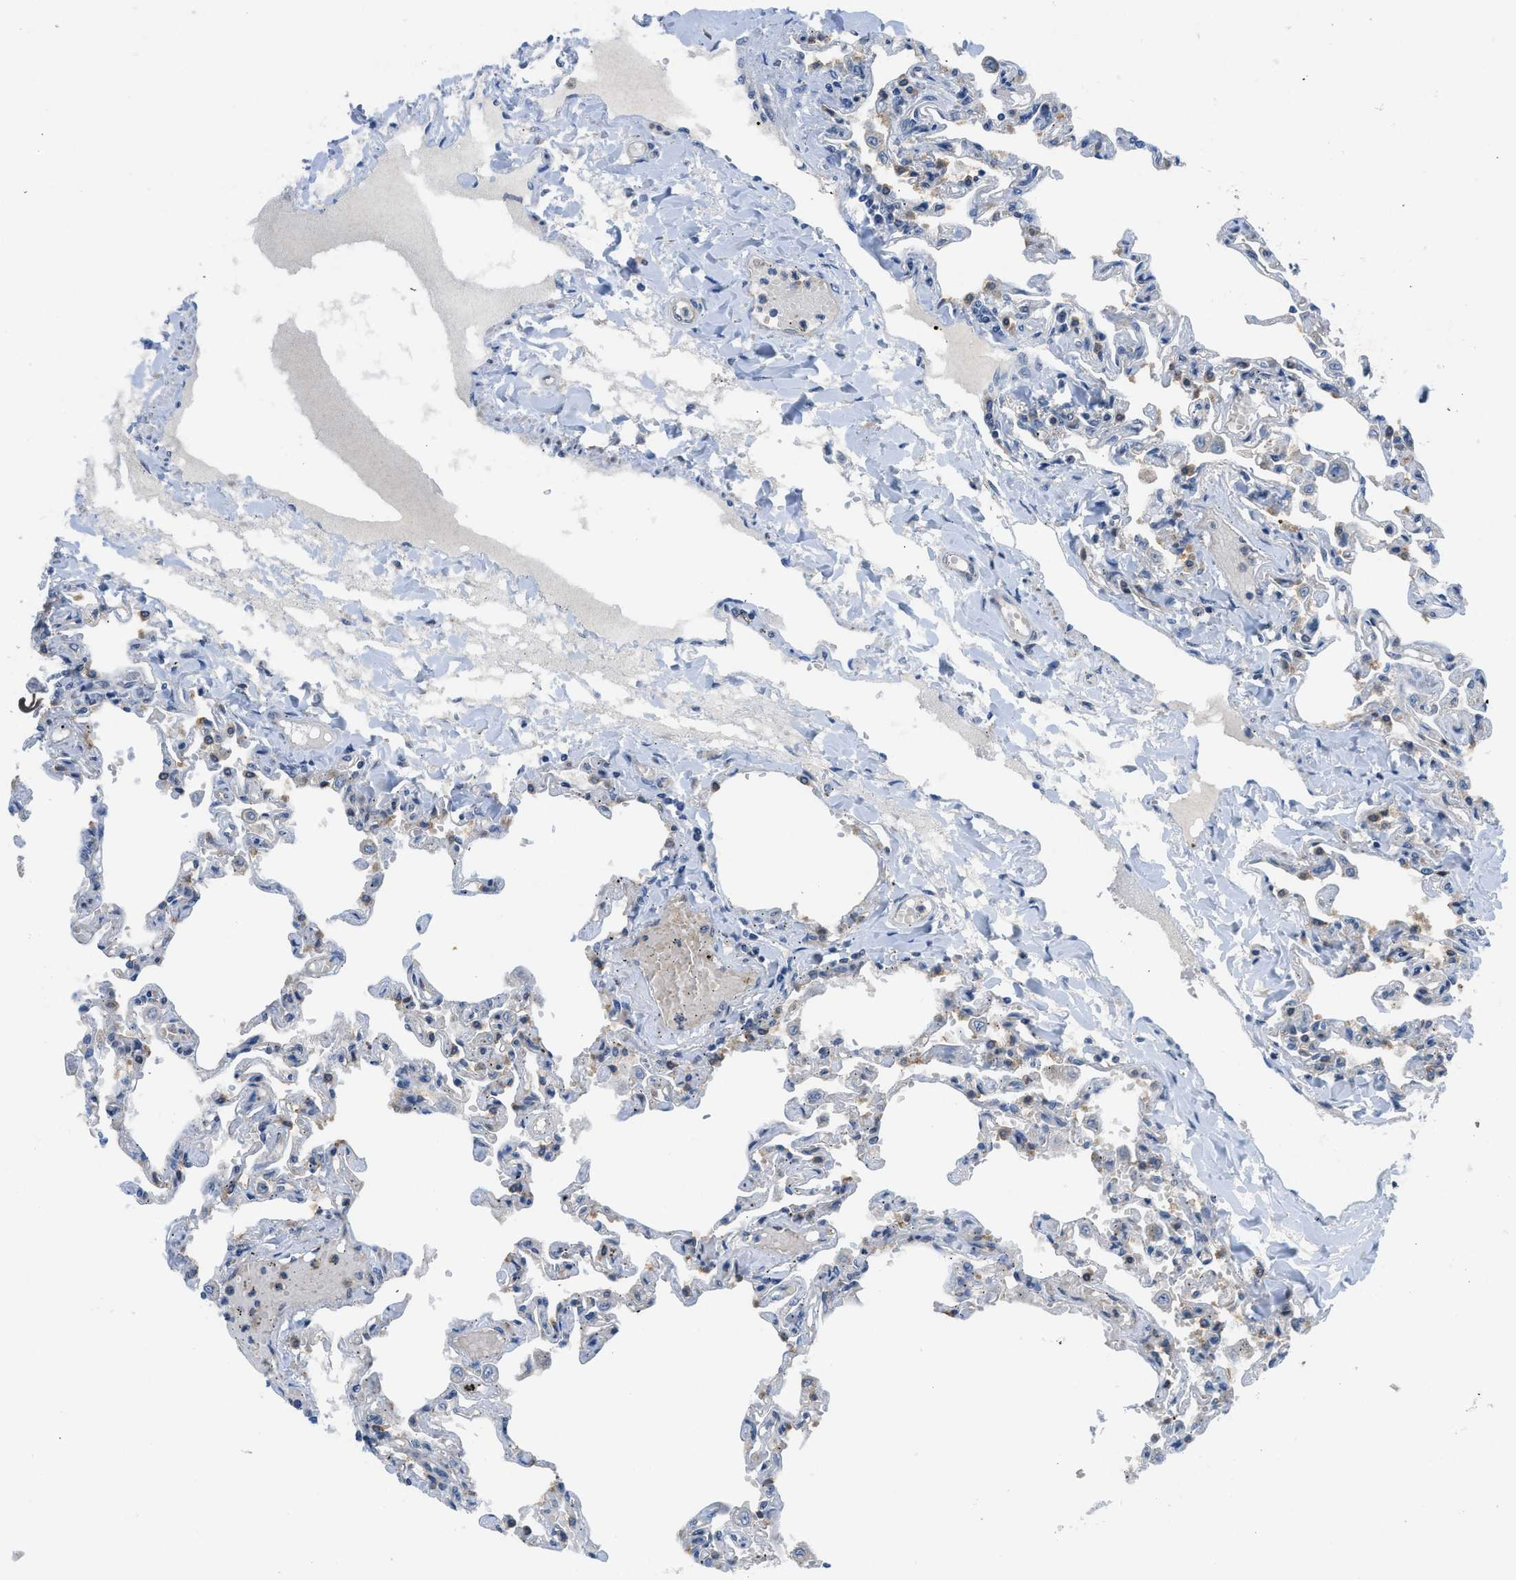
{"staining": {"intensity": "negative", "quantity": "none", "location": "none"}, "tissue": "lung", "cell_type": "Alveolar cells", "image_type": "normal", "snomed": [{"axis": "morphology", "description": "Normal tissue, NOS"}, {"axis": "topography", "description": "Lung"}], "caption": "IHC of unremarkable human lung reveals no staining in alveolar cells.", "gene": "PANX1", "patient": {"sex": "male", "age": 21}}